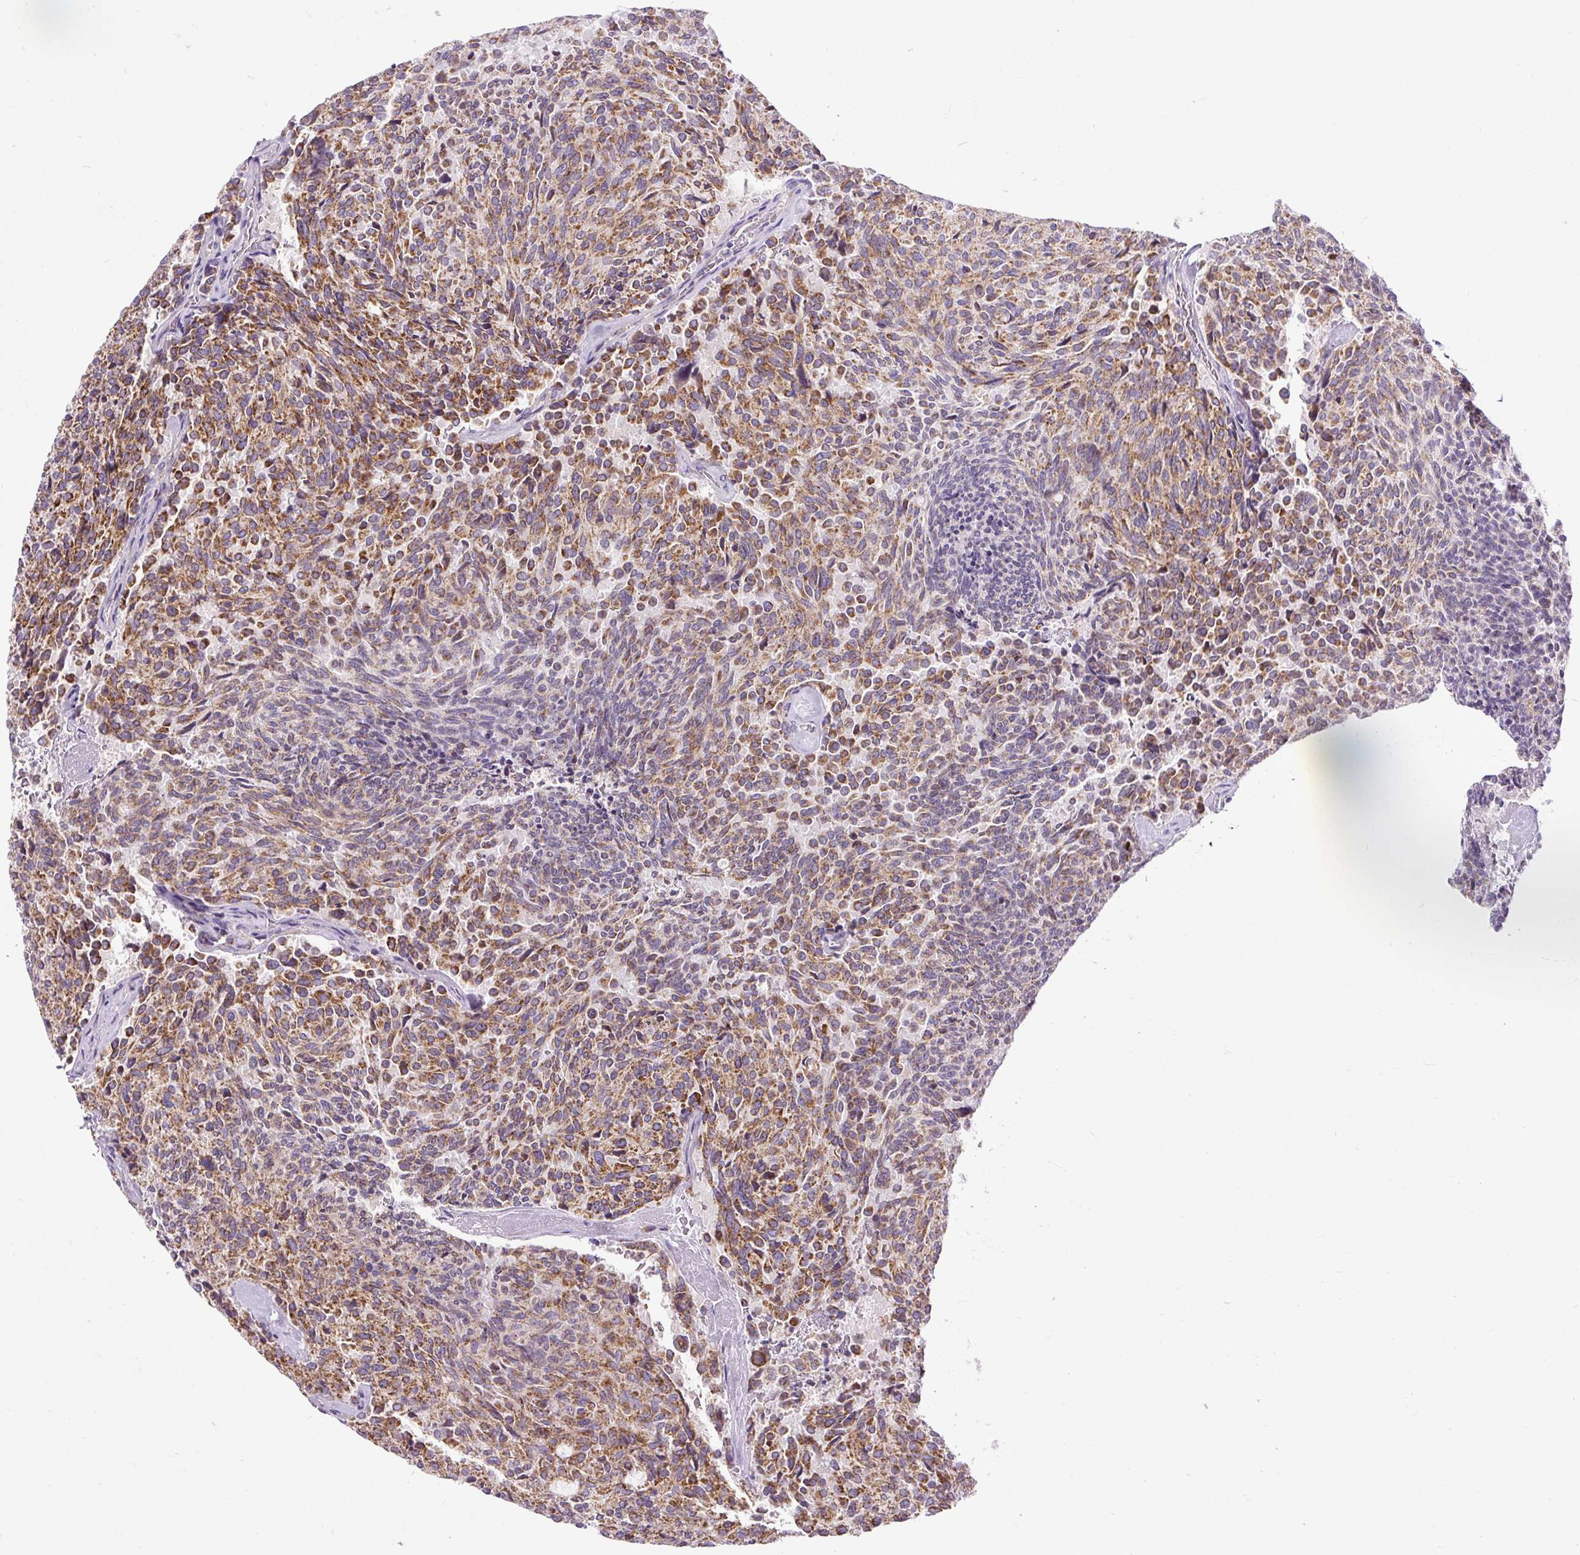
{"staining": {"intensity": "moderate", "quantity": ">75%", "location": "cytoplasmic/membranous"}, "tissue": "carcinoid", "cell_type": "Tumor cells", "image_type": "cancer", "snomed": [{"axis": "morphology", "description": "Carcinoid, malignant, NOS"}, {"axis": "topography", "description": "Pancreas"}], "caption": "Moderate cytoplasmic/membranous expression for a protein is identified in about >75% of tumor cells of carcinoid (malignant) using immunohistochemistry.", "gene": "TM2D3", "patient": {"sex": "female", "age": 54}}